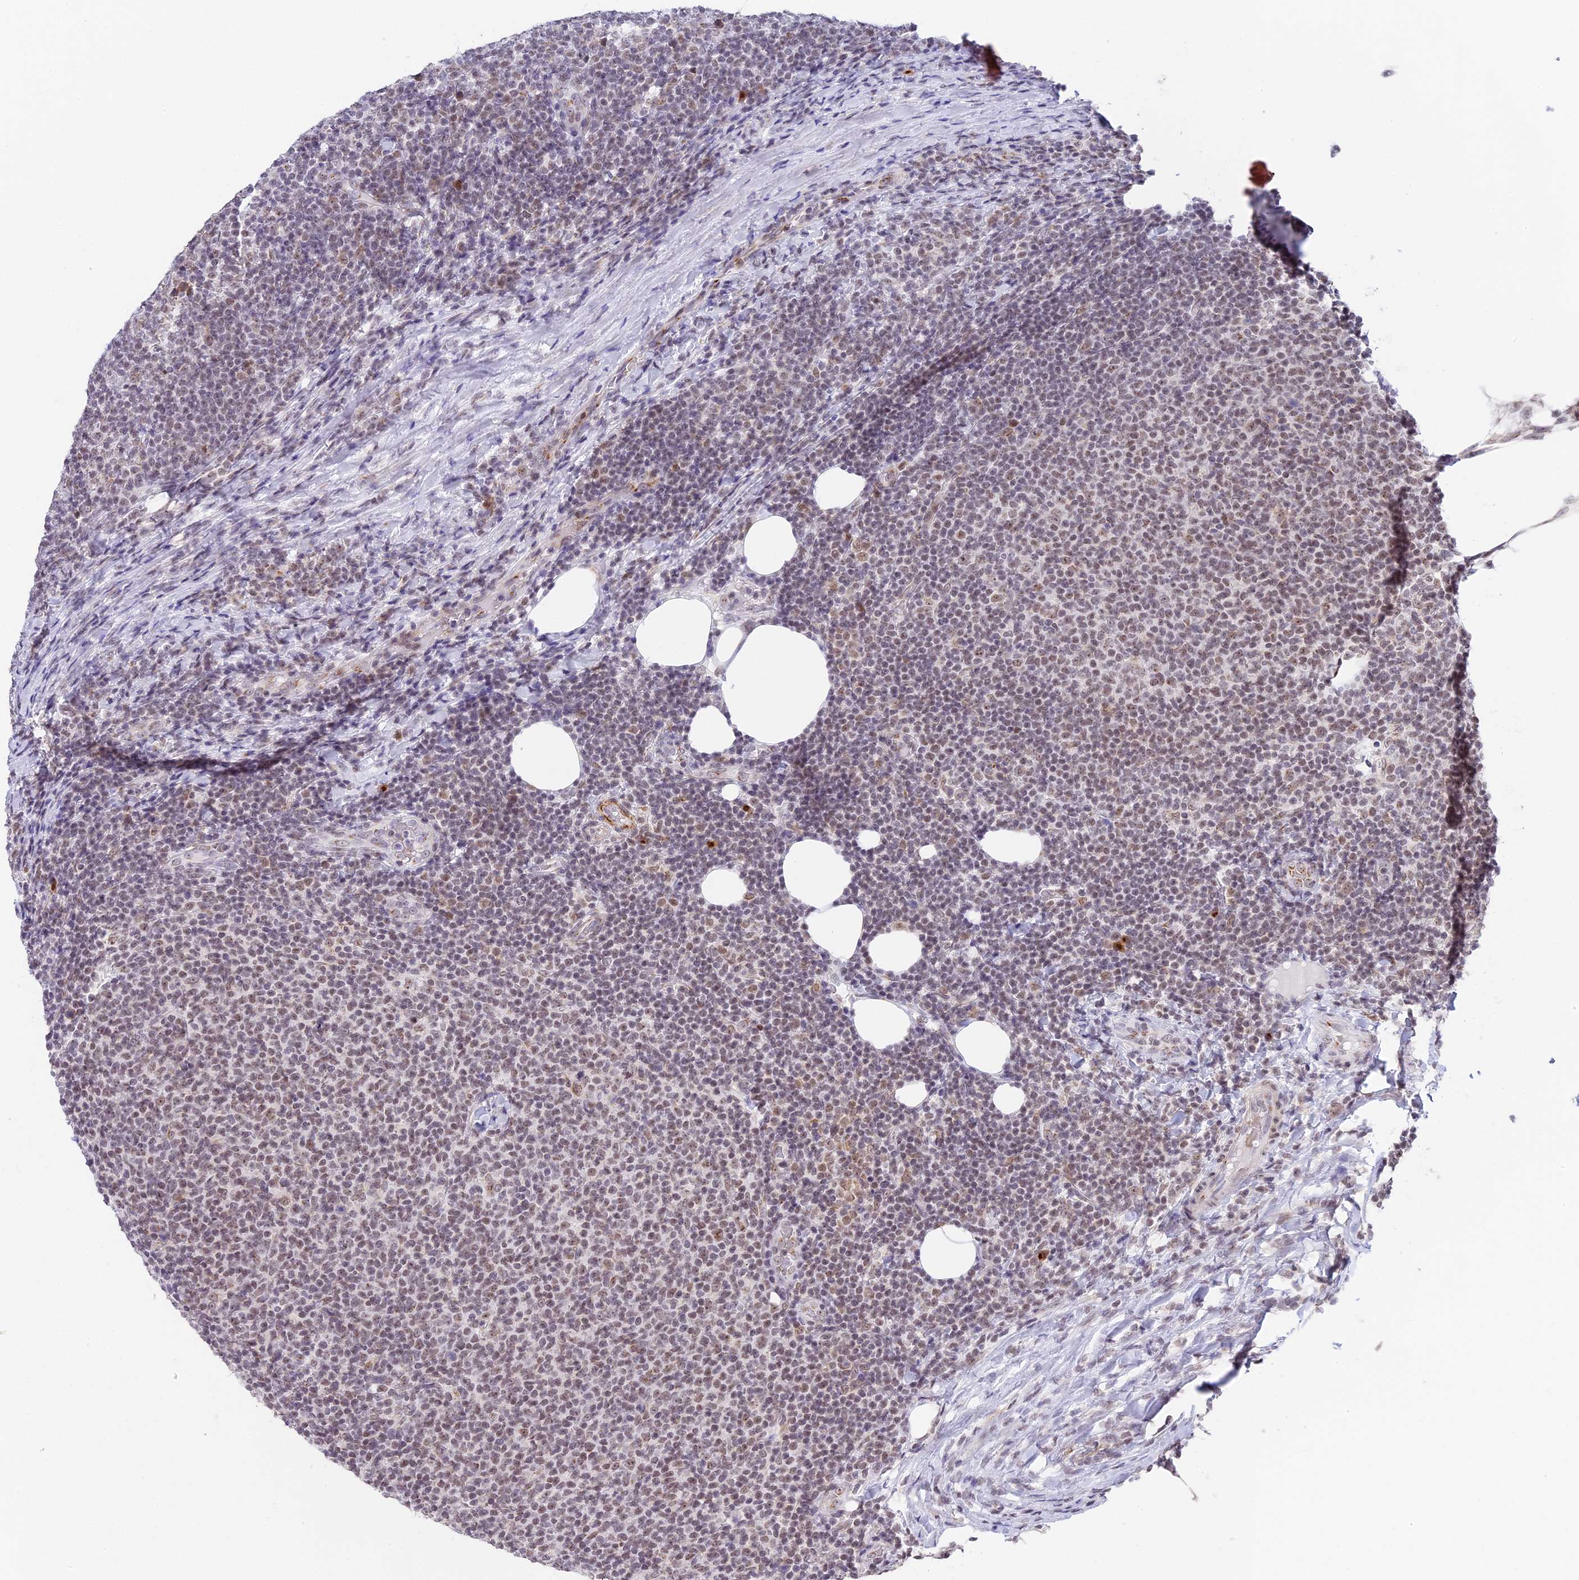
{"staining": {"intensity": "weak", "quantity": "25%-75%", "location": "nuclear"}, "tissue": "lymphoma", "cell_type": "Tumor cells", "image_type": "cancer", "snomed": [{"axis": "morphology", "description": "Malignant lymphoma, non-Hodgkin's type, Low grade"}, {"axis": "topography", "description": "Lymph node"}], "caption": "Human low-grade malignant lymphoma, non-Hodgkin's type stained for a protein (brown) reveals weak nuclear positive staining in about 25%-75% of tumor cells.", "gene": "HEATR5B", "patient": {"sex": "male", "age": 66}}